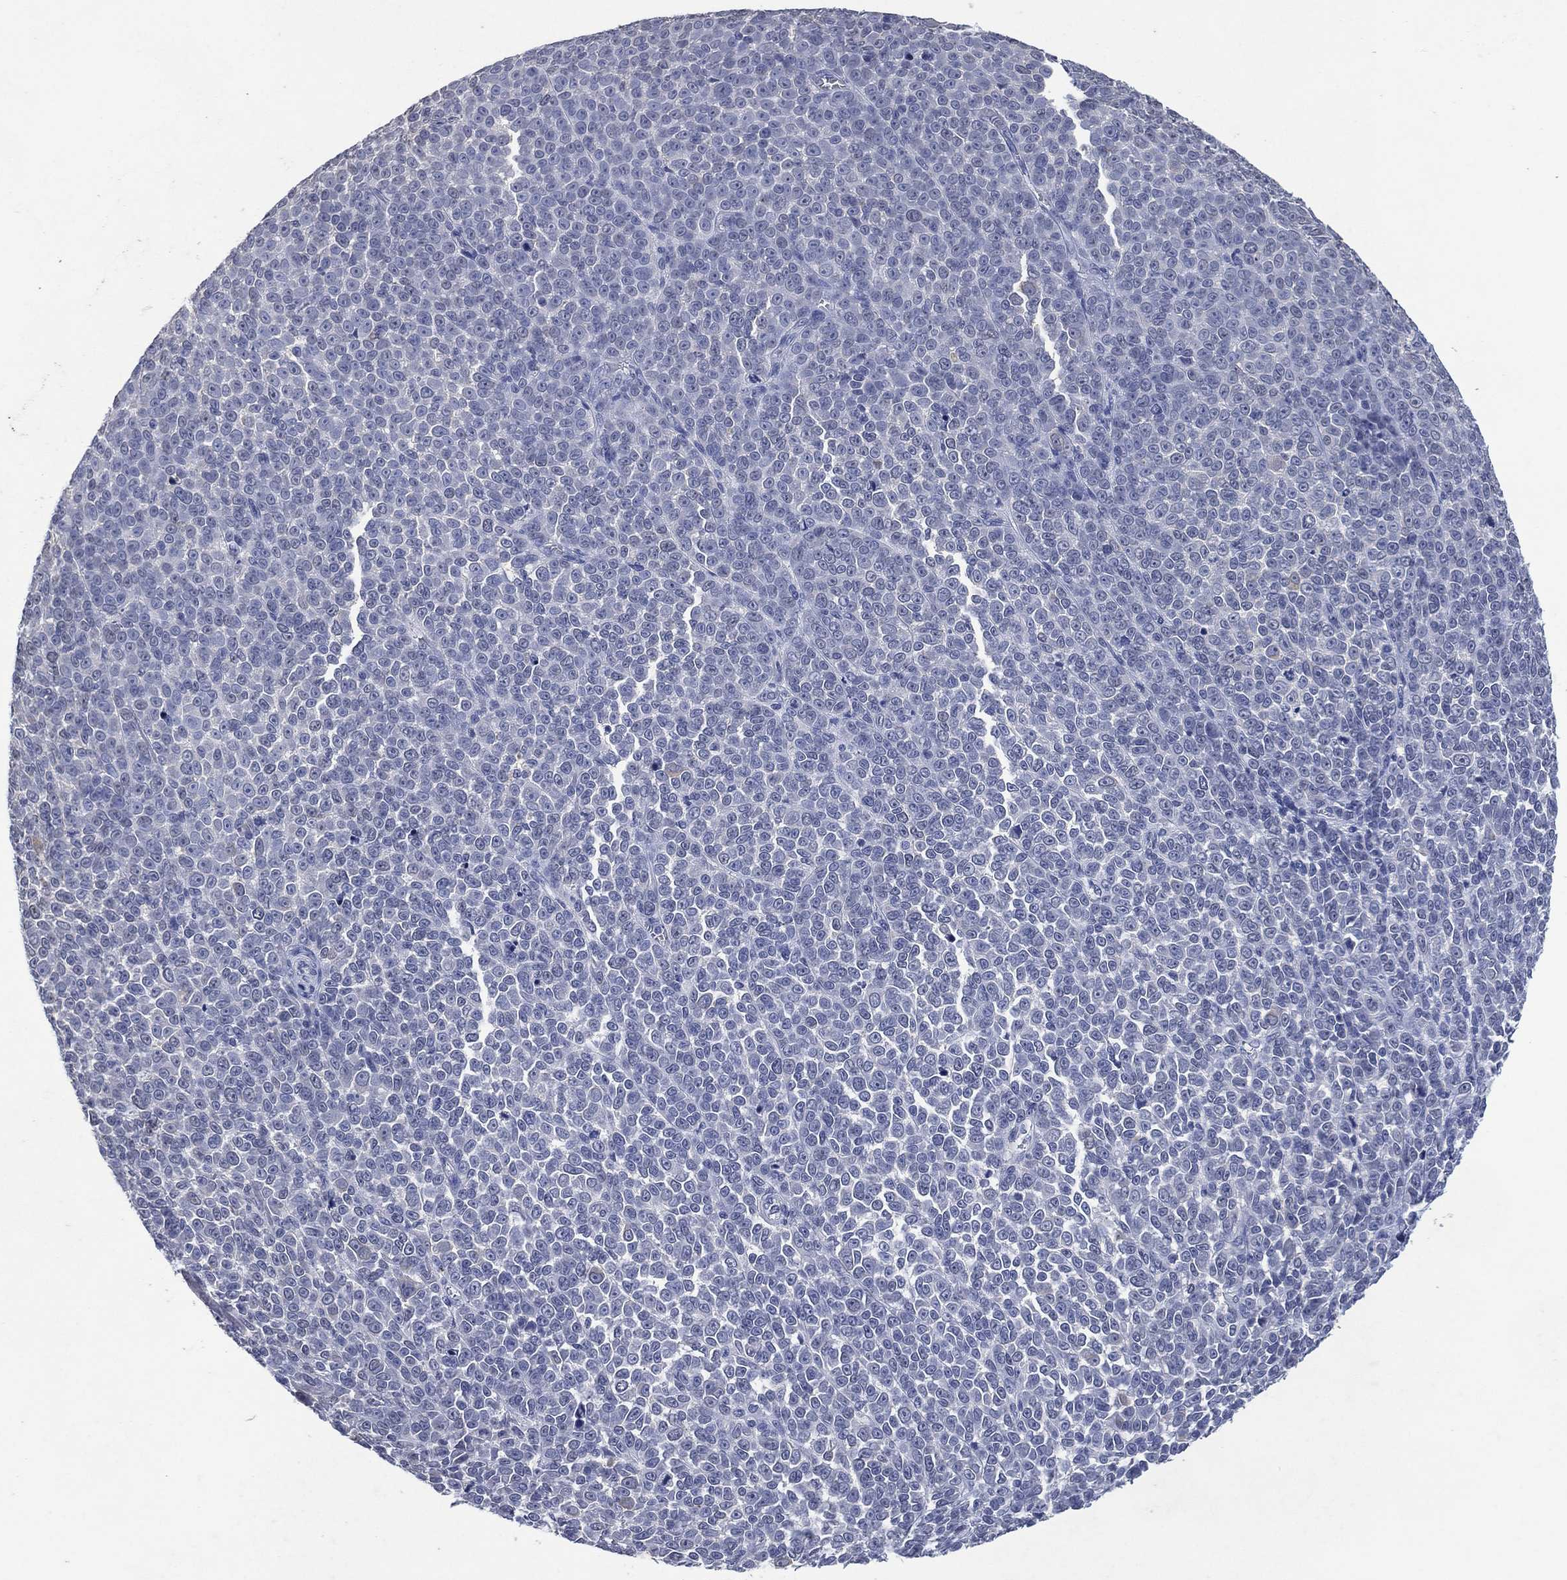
{"staining": {"intensity": "negative", "quantity": "none", "location": "none"}, "tissue": "melanoma", "cell_type": "Tumor cells", "image_type": "cancer", "snomed": [{"axis": "morphology", "description": "Malignant melanoma, NOS"}, {"axis": "topography", "description": "Skin"}], "caption": "Immunohistochemistry image of melanoma stained for a protein (brown), which exhibits no expression in tumor cells. Brightfield microscopy of immunohistochemistry stained with DAB (3,3'-diaminobenzidine) (brown) and hematoxylin (blue), captured at high magnification.", "gene": "FSCN2", "patient": {"sex": "female", "age": 95}}